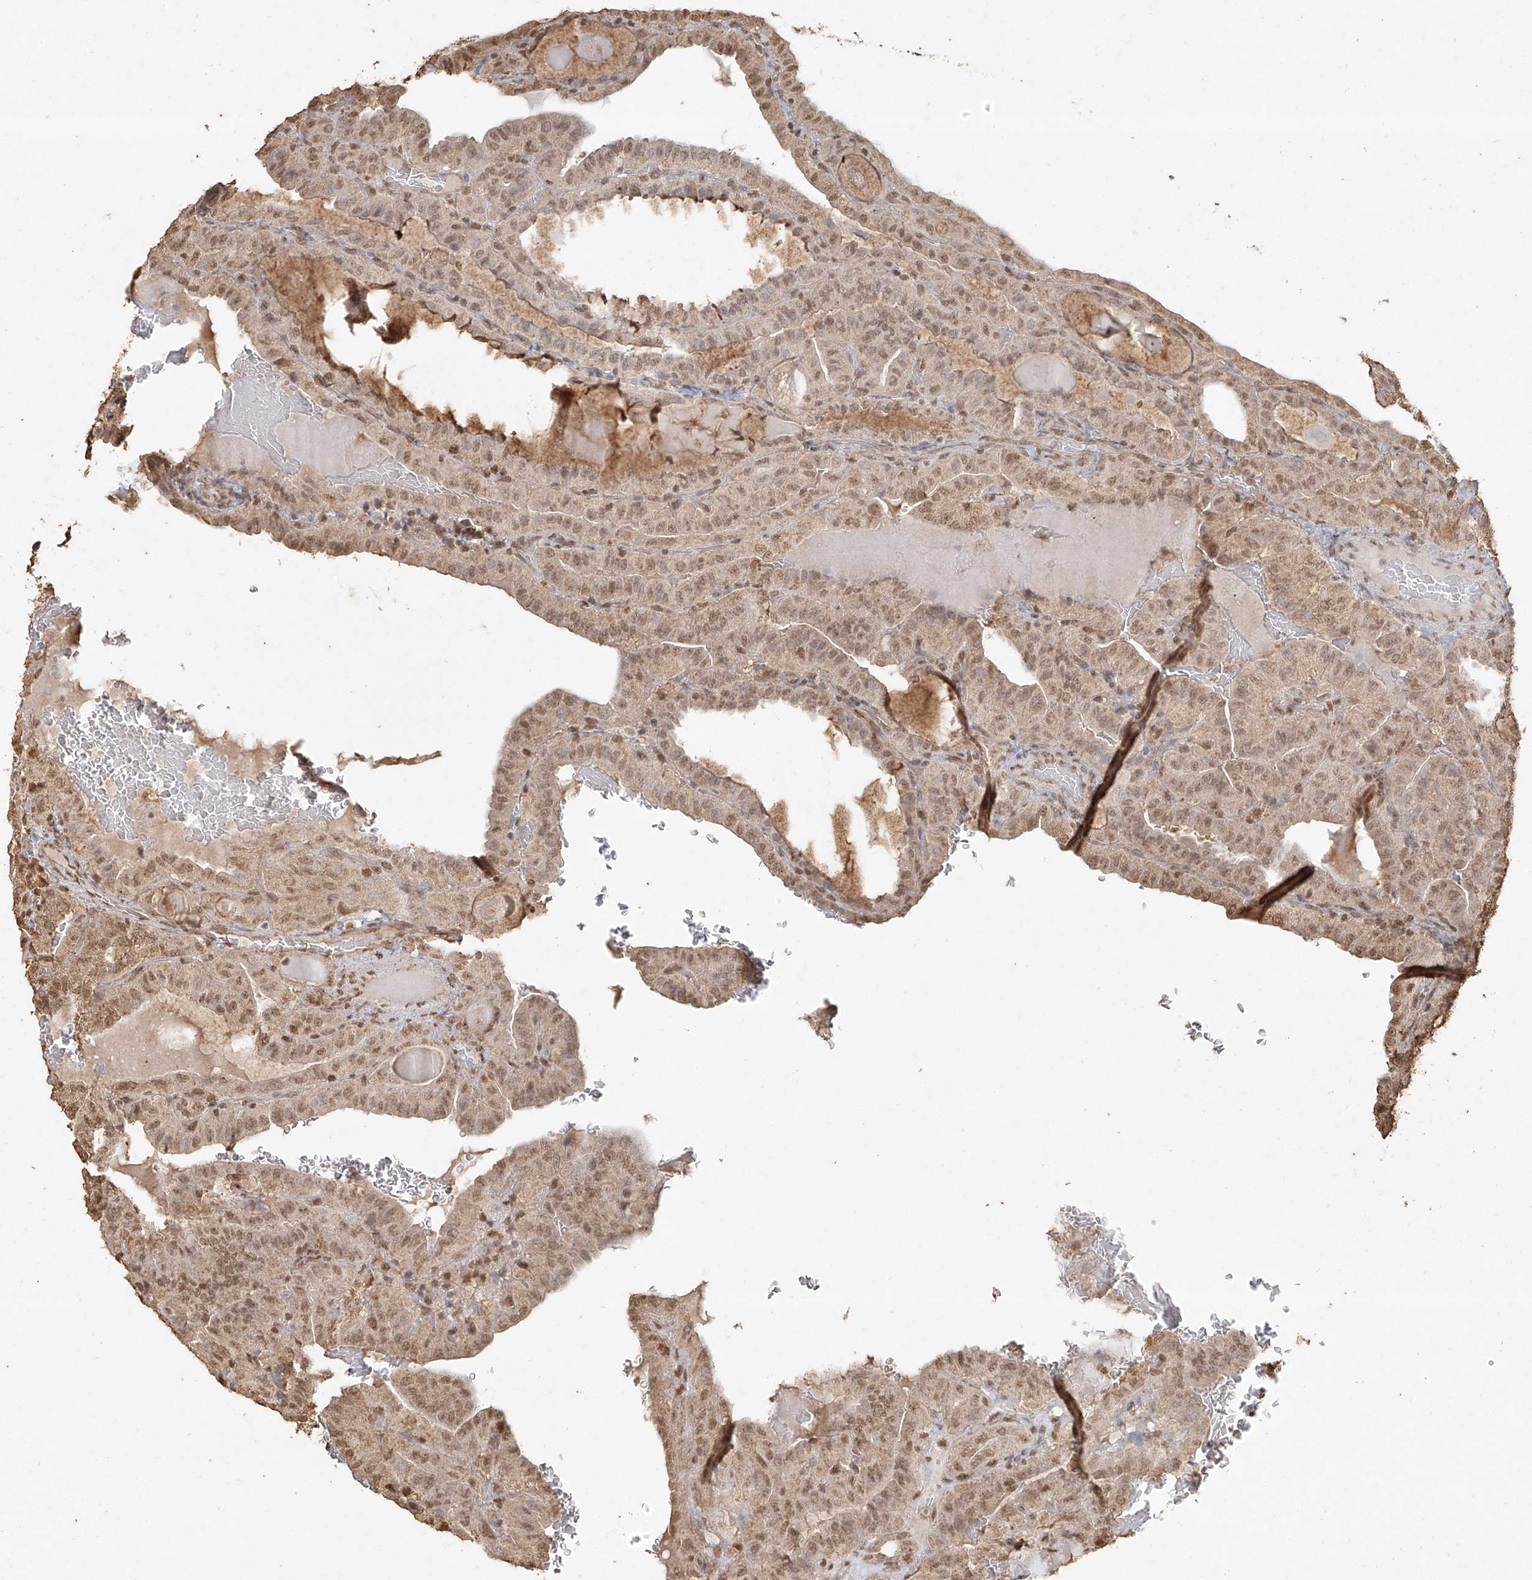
{"staining": {"intensity": "moderate", "quantity": ">75%", "location": "nuclear"}, "tissue": "thyroid cancer", "cell_type": "Tumor cells", "image_type": "cancer", "snomed": [{"axis": "morphology", "description": "Papillary adenocarcinoma, NOS"}, {"axis": "topography", "description": "Thyroid gland"}], "caption": "Protein analysis of thyroid papillary adenocarcinoma tissue displays moderate nuclear staining in about >75% of tumor cells. Using DAB (brown) and hematoxylin (blue) stains, captured at high magnification using brightfield microscopy.", "gene": "TIGAR", "patient": {"sex": "male", "age": 77}}